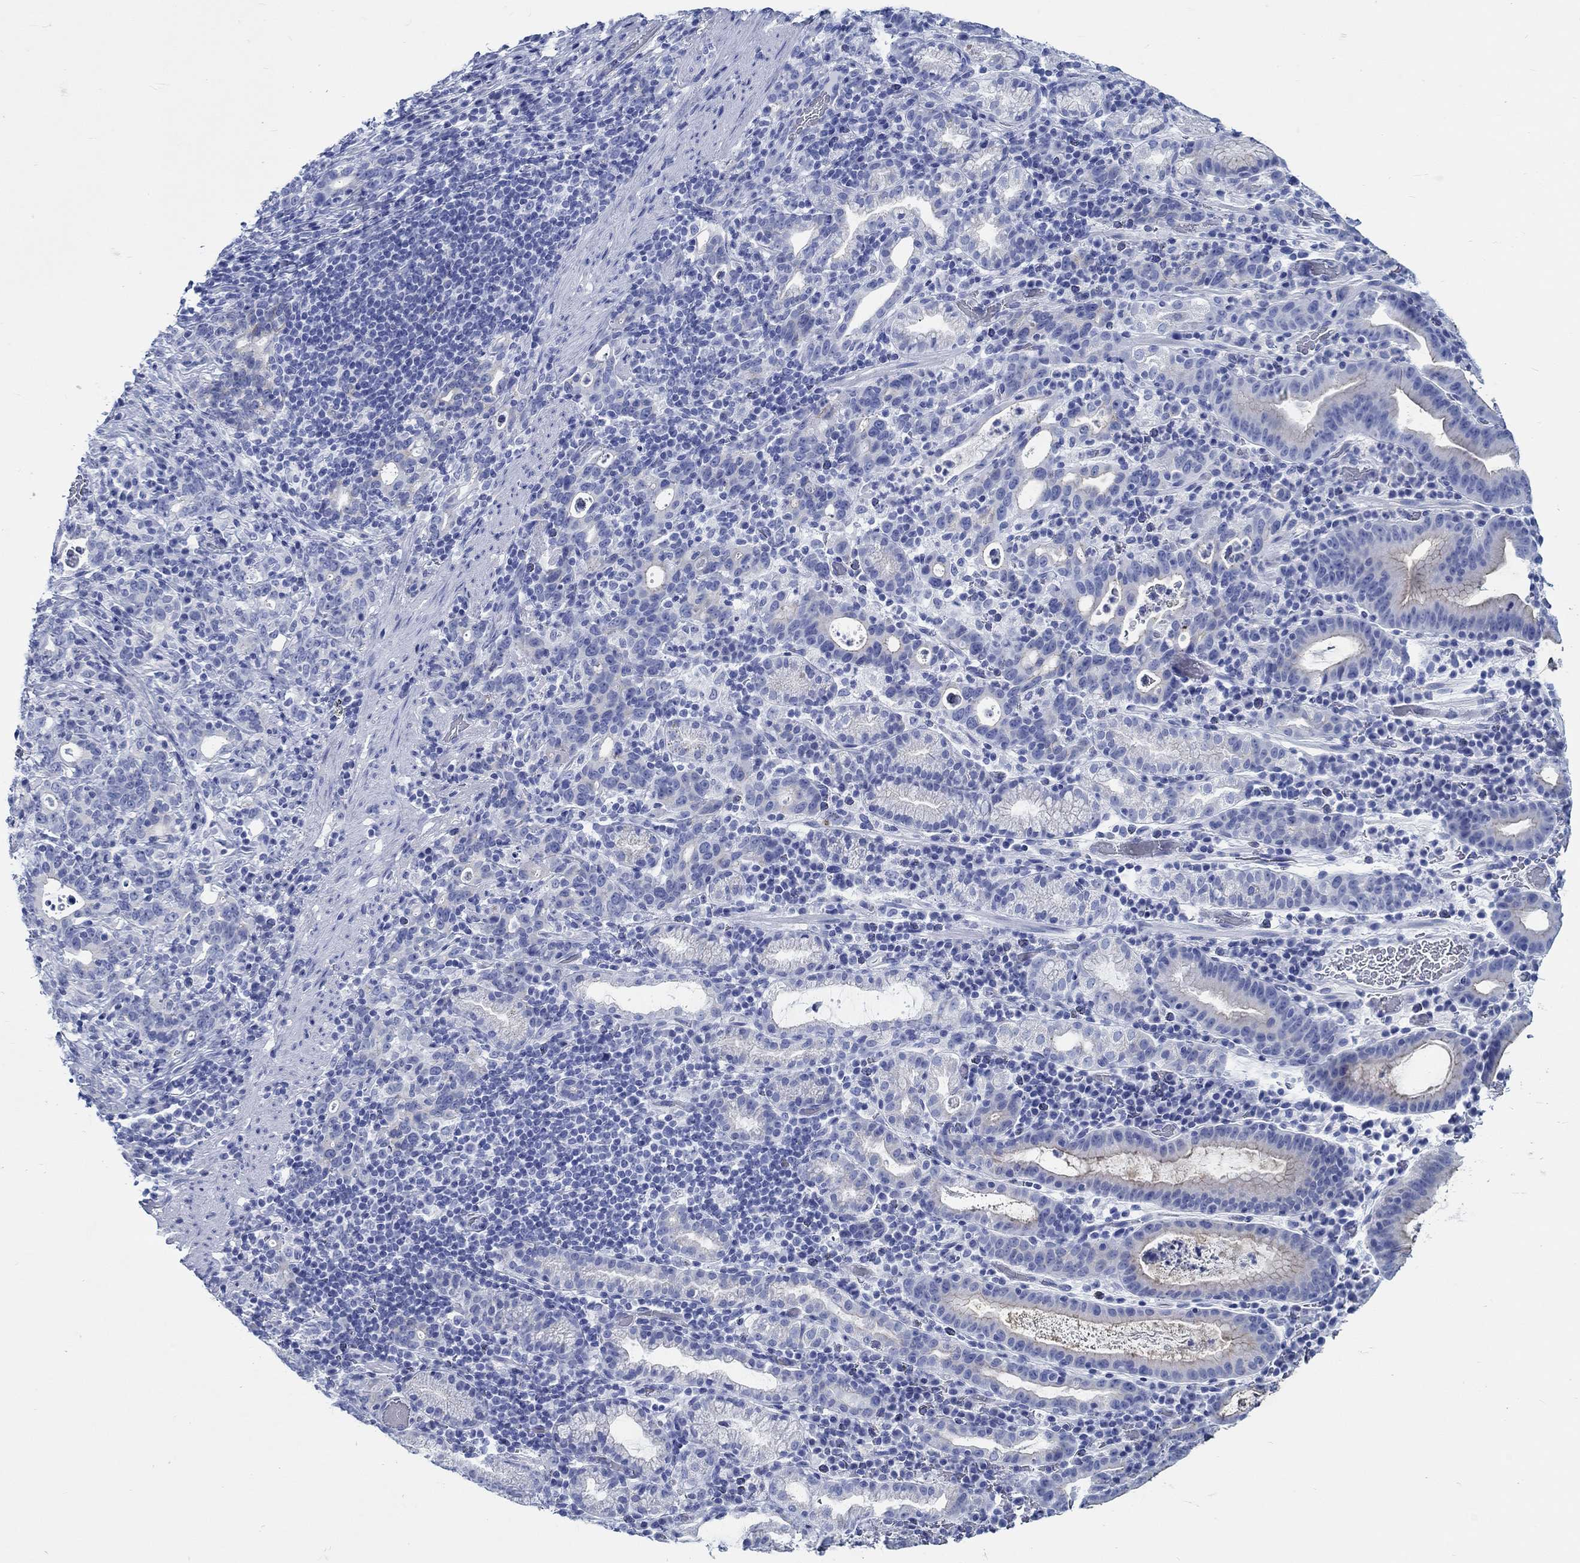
{"staining": {"intensity": "negative", "quantity": "none", "location": "none"}, "tissue": "stomach cancer", "cell_type": "Tumor cells", "image_type": "cancer", "snomed": [{"axis": "morphology", "description": "Adenocarcinoma, NOS"}, {"axis": "topography", "description": "Stomach"}], "caption": "Protein analysis of adenocarcinoma (stomach) exhibits no significant positivity in tumor cells.", "gene": "RD3L", "patient": {"sex": "male", "age": 79}}